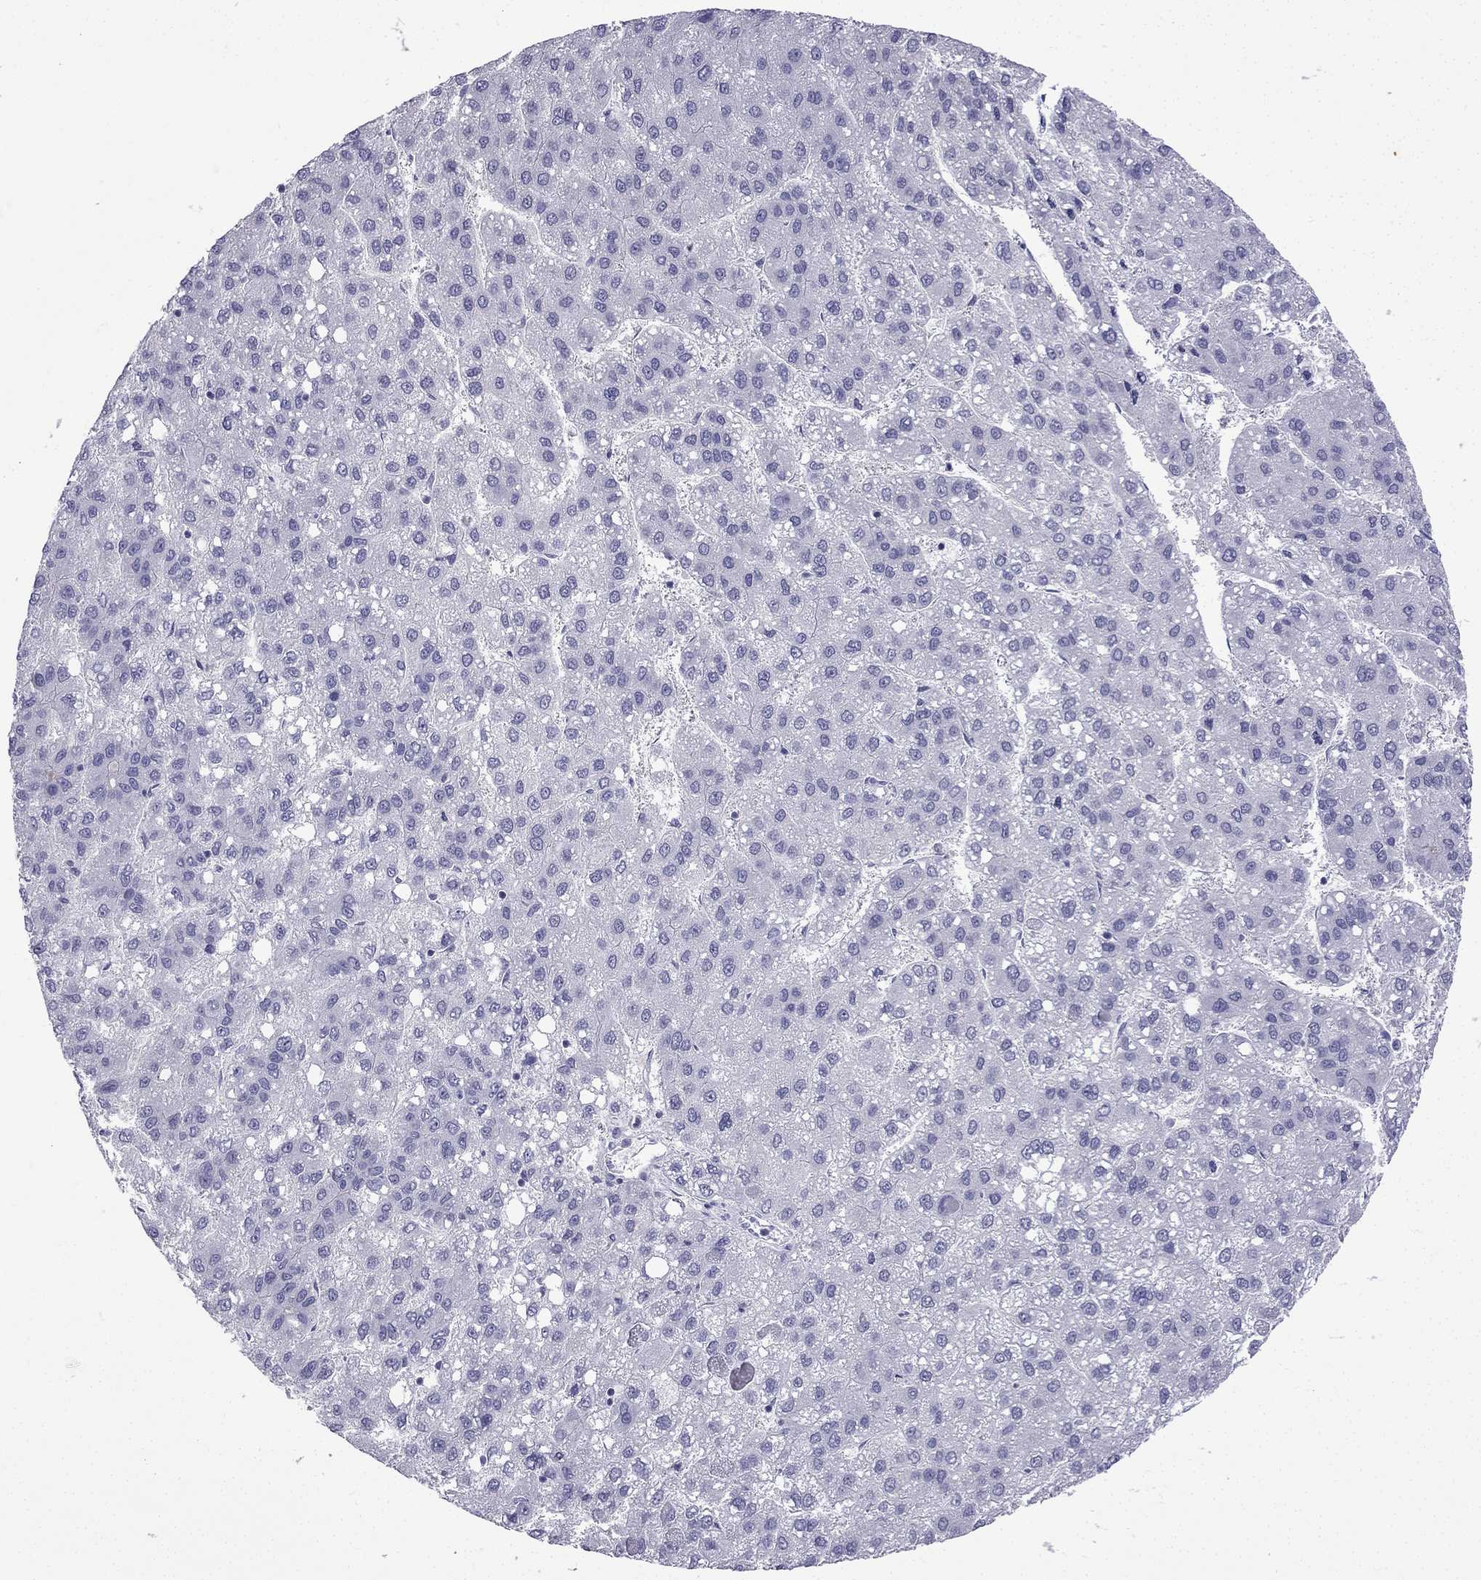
{"staining": {"intensity": "negative", "quantity": "none", "location": "none"}, "tissue": "liver cancer", "cell_type": "Tumor cells", "image_type": "cancer", "snomed": [{"axis": "morphology", "description": "Carcinoma, Hepatocellular, NOS"}, {"axis": "topography", "description": "Liver"}], "caption": "Immunohistochemical staining of human liver cancer (hepatocellular carcinoma) displays no significant staining in tumor cells.", "gene": "GJA8", "patient": {"sex": "female", "age": 82}}